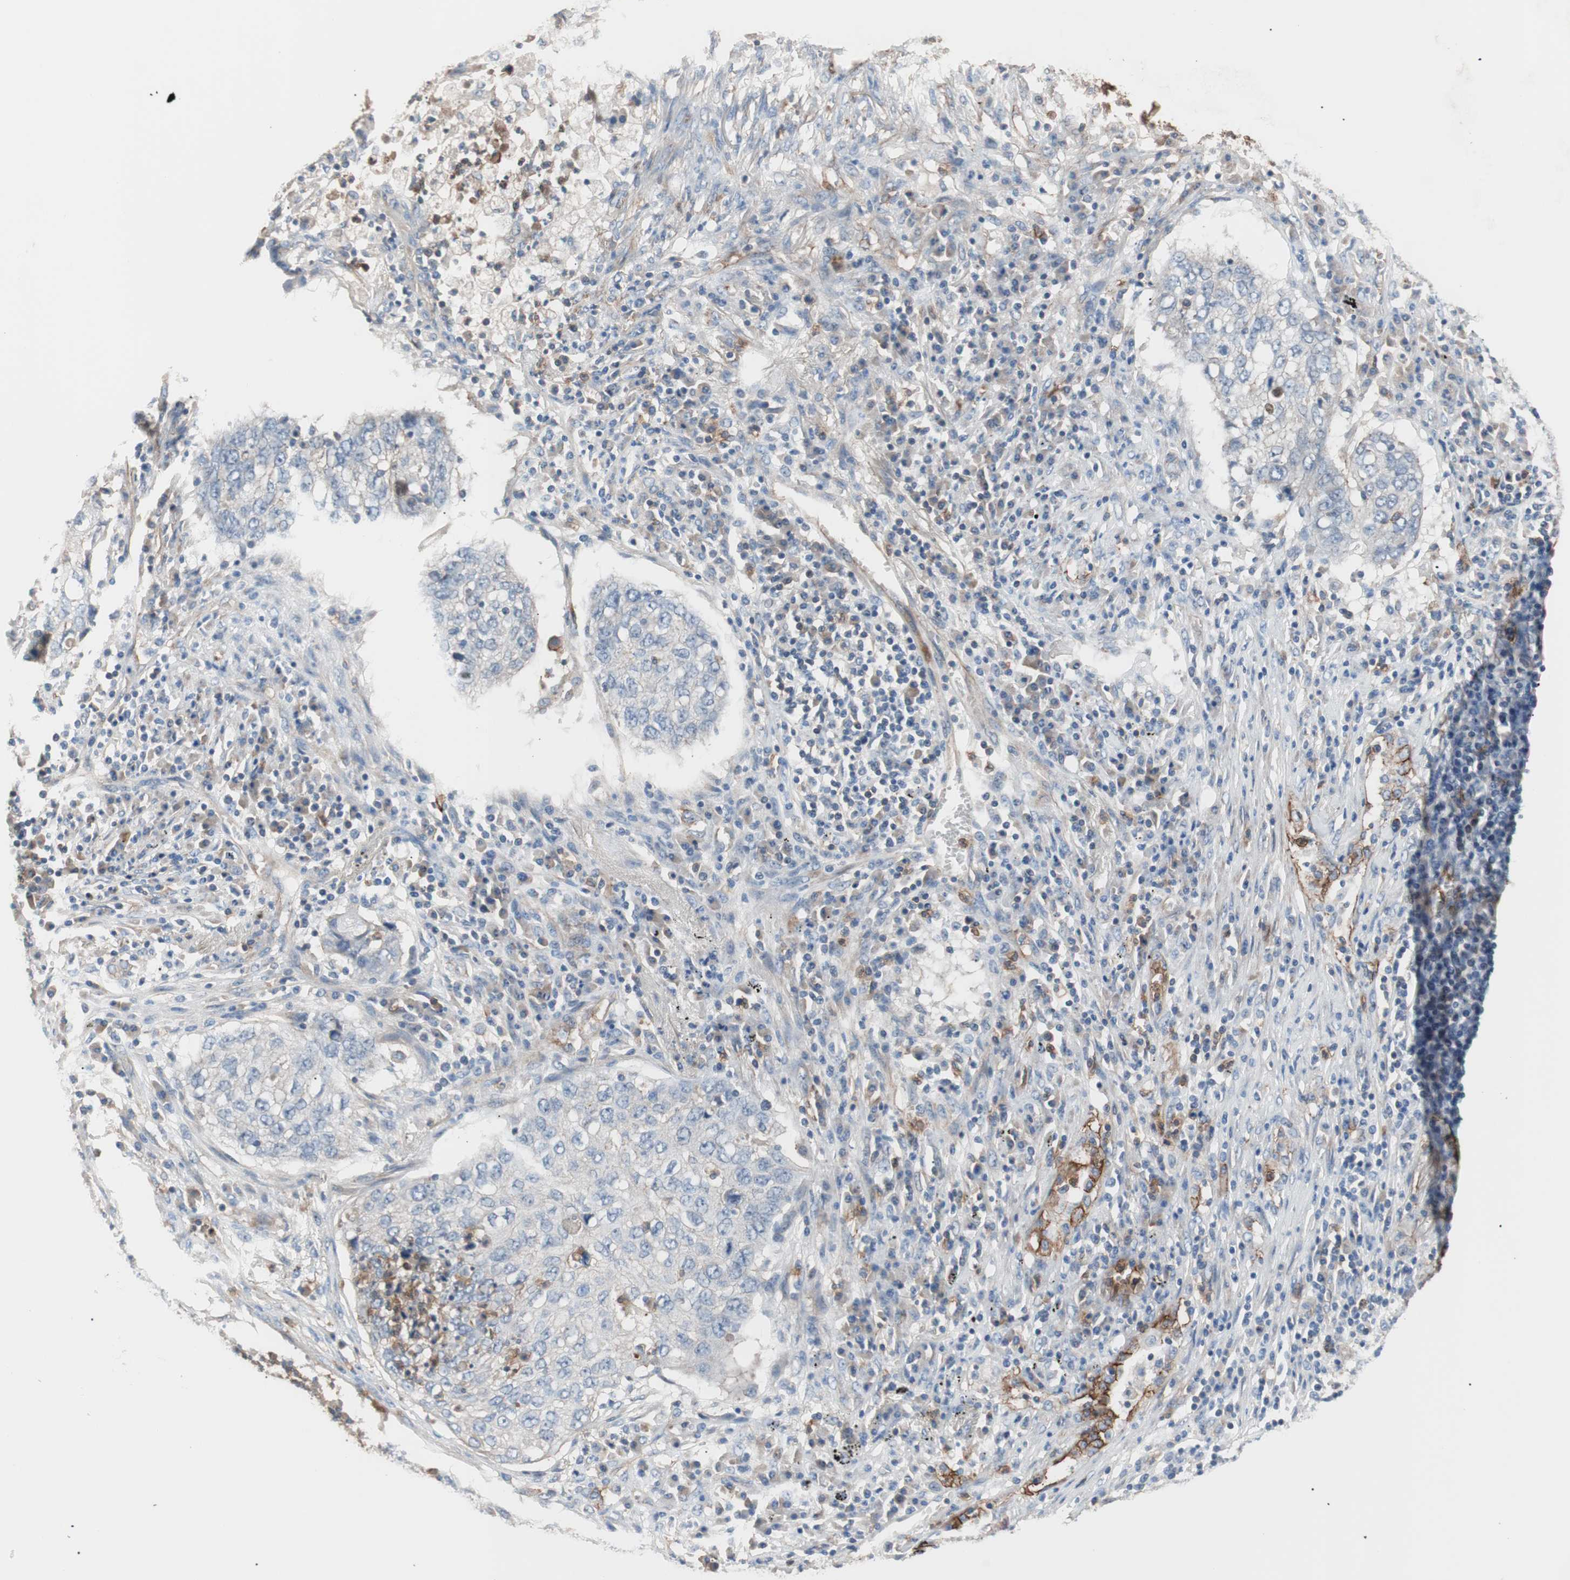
{"staining": {"intensity": "weak", "quantity": "<25%", "location": "cytoplasmic/membranous"}, "tissue": "lung cancer", "cell_type": "Tumor cells", "image_type": "cancer", "snomed": [{"axis": "morphology", "description": "Squamous cell carcinoma, NOS"}, {"axis": "topography", "description": "Lung"}], "caption": "Squamous cell carcinoma (lung) was stained to show a protein in brown. There is no significant staining in tumor cells. (Stains: DAB (3,3'-diaminobenzidine) IHC with hematoxylin counter stain, Microscopy: brightfield microscopy at high magnification).", "gene": "GPR160", "patient": {"sex": "female", "age": 63}}